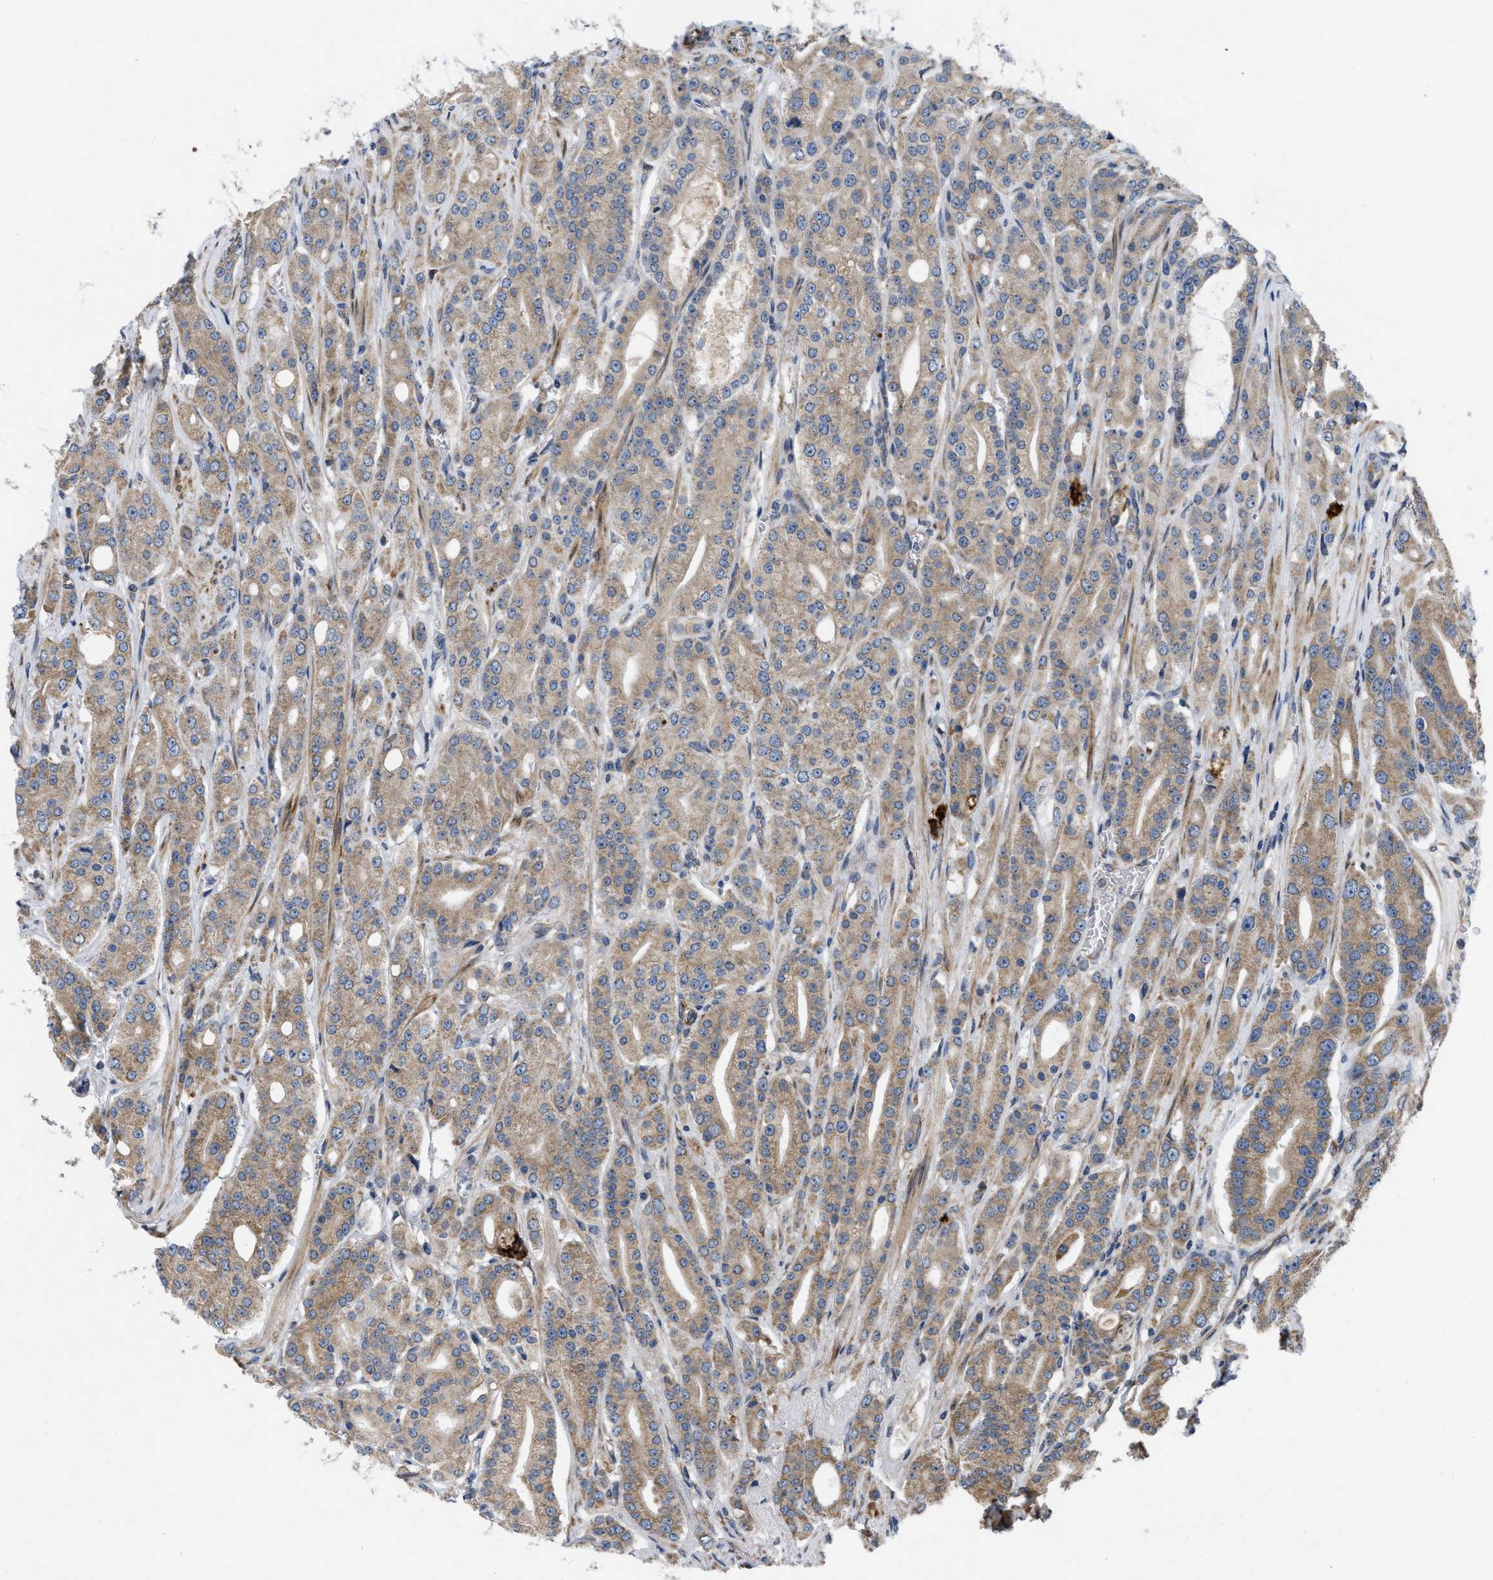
{"staining": {"intensity": "weak", "quantity": ">75%", "location": "cytoplasmic/membranous"}, "tissue": "prostate cancer", "cell_type": "Tumor cells", "image_type": "cancer", "snomed": [{"axis": "morphology", "description": "Adenocarcinoma, High grade"}, {"axis": "topography", "description": "Prostate"}], "caption": "Prostate adenocarcinoma (high-grade) stained with a brown dye demonstrates weak cytoplasmic/membranous positive staining in approximately >75% of tumor cells.", "gene": "EOGT", "patient": {"sex": "male", "age": 71}}